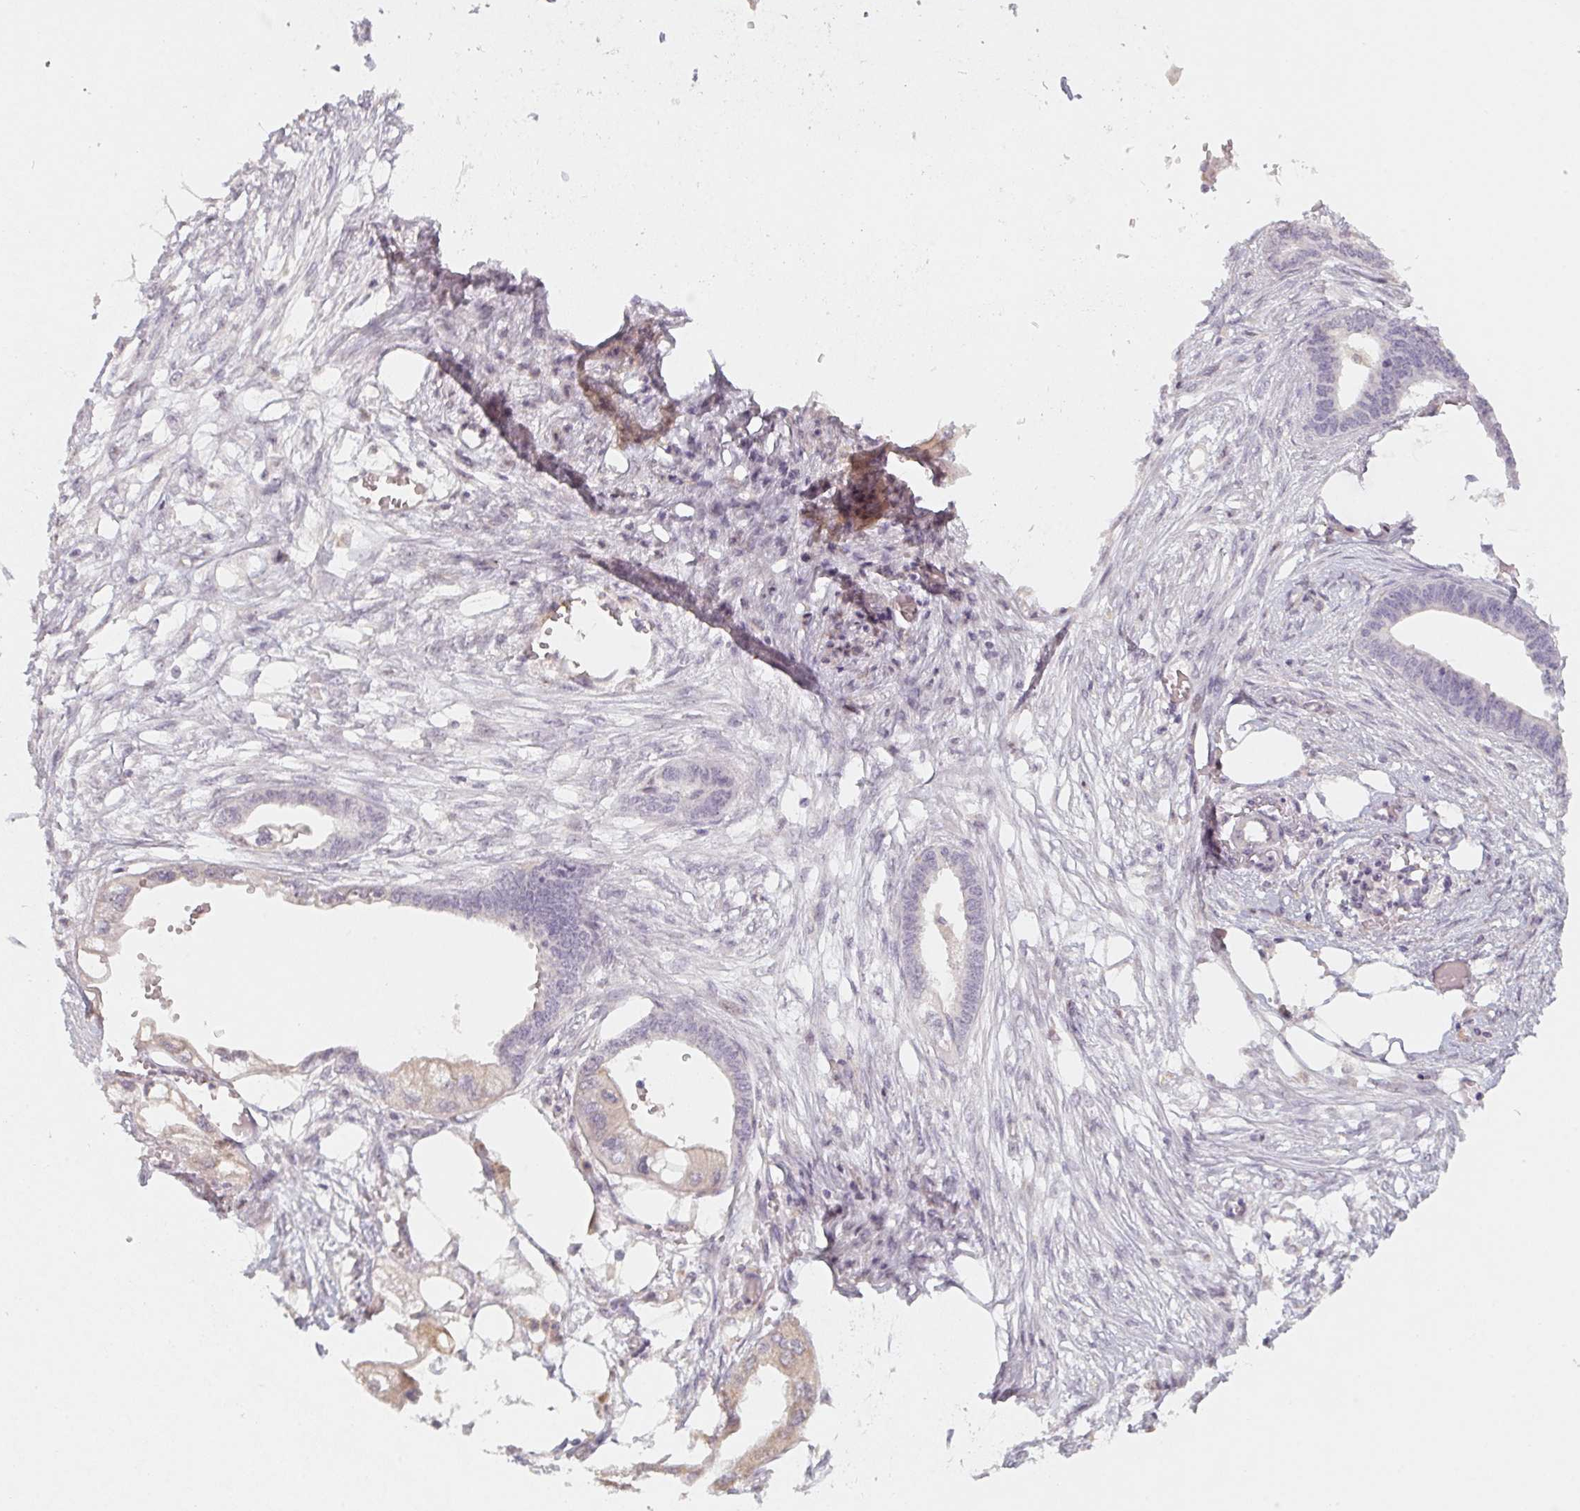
{"staining": {"intensity": "weak", "quantity": "<25%", "location": "cytoplasmic/membranous"}, "tissue": "endometrial cancer", "cell_type": "Tumor cells", "image_type": "cancer", "snomed": [{"axis": "morphology", "description": "Adenocarcinoma, NOS"}, {"axis": "morphology", "description": "Adenocarcinoma, metastatic, NOS"}, {"axis": "topography", "description": "Adipose tissue"}, {"axis": "topography", "description": "Endometrium"}], "caption": "This is an immunohistochemistry histopathology image of endometrial adenocarcinoma. There is no positivity in tumor cells.", "gene": "SOAT1", "patient": {"sex": "female", "age": 67}}